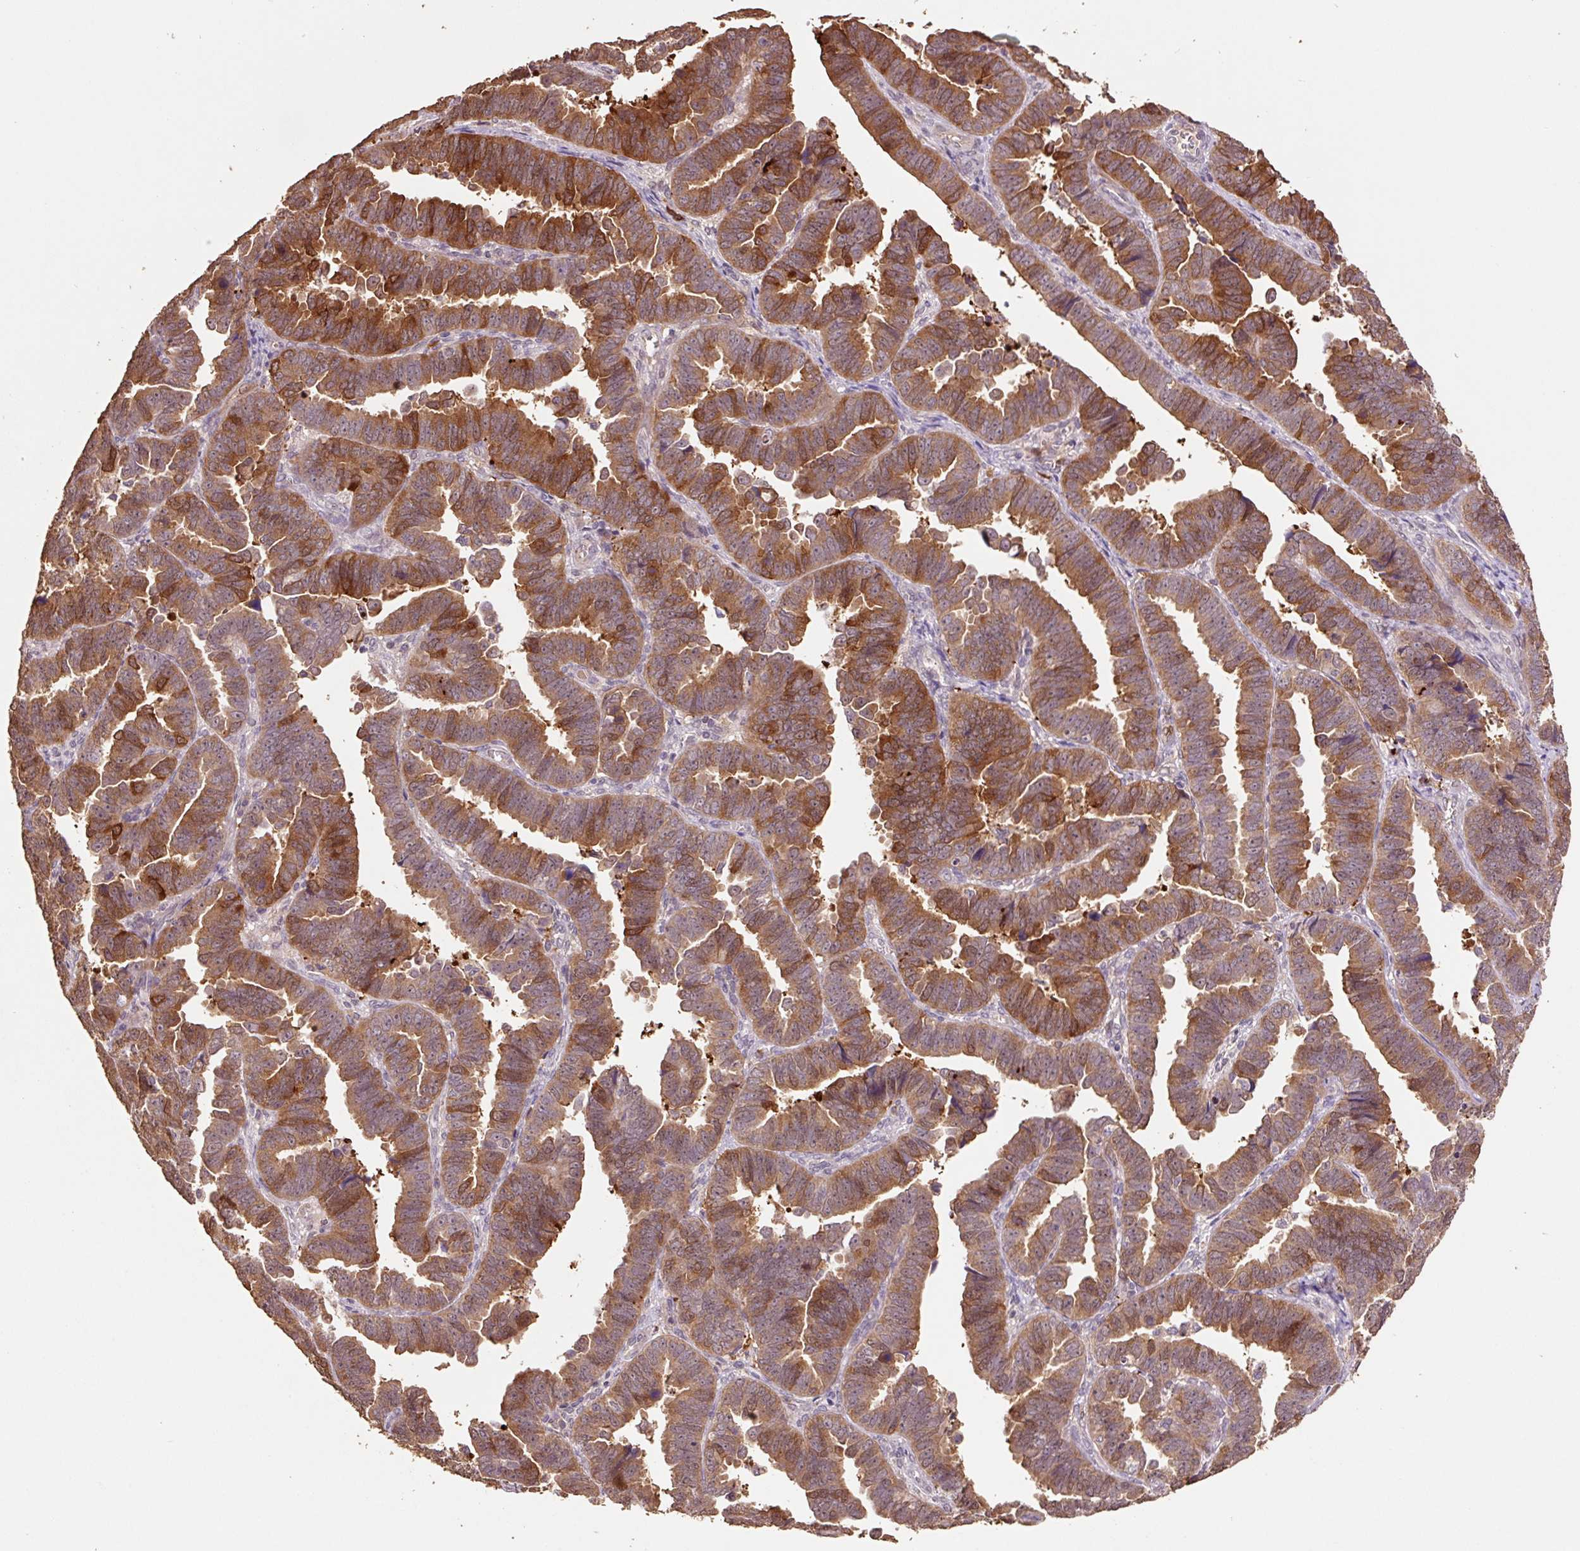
{"staining": {"intensity": "strong", "quantity": ">75%", "location": "cytoplasmic/membranous,nuclear"}, "tissue": "endometrial cancer", "cell_type": "Tumor cells", "image_type": "cancer", "snomed": [{"axis": "morphology", "description": "Adenocarcinoma, NOS"}, {"axis": "topography", "description": "Endometrium"}], "caption": "A high amount of strong cytoplasmic/membranous and nuclear expression is appreciated in approximately >75% of tumor cells in endometrial cancer tissue.", "gene": "HERC2", "patient": {"sex": "female", "age": 75}}